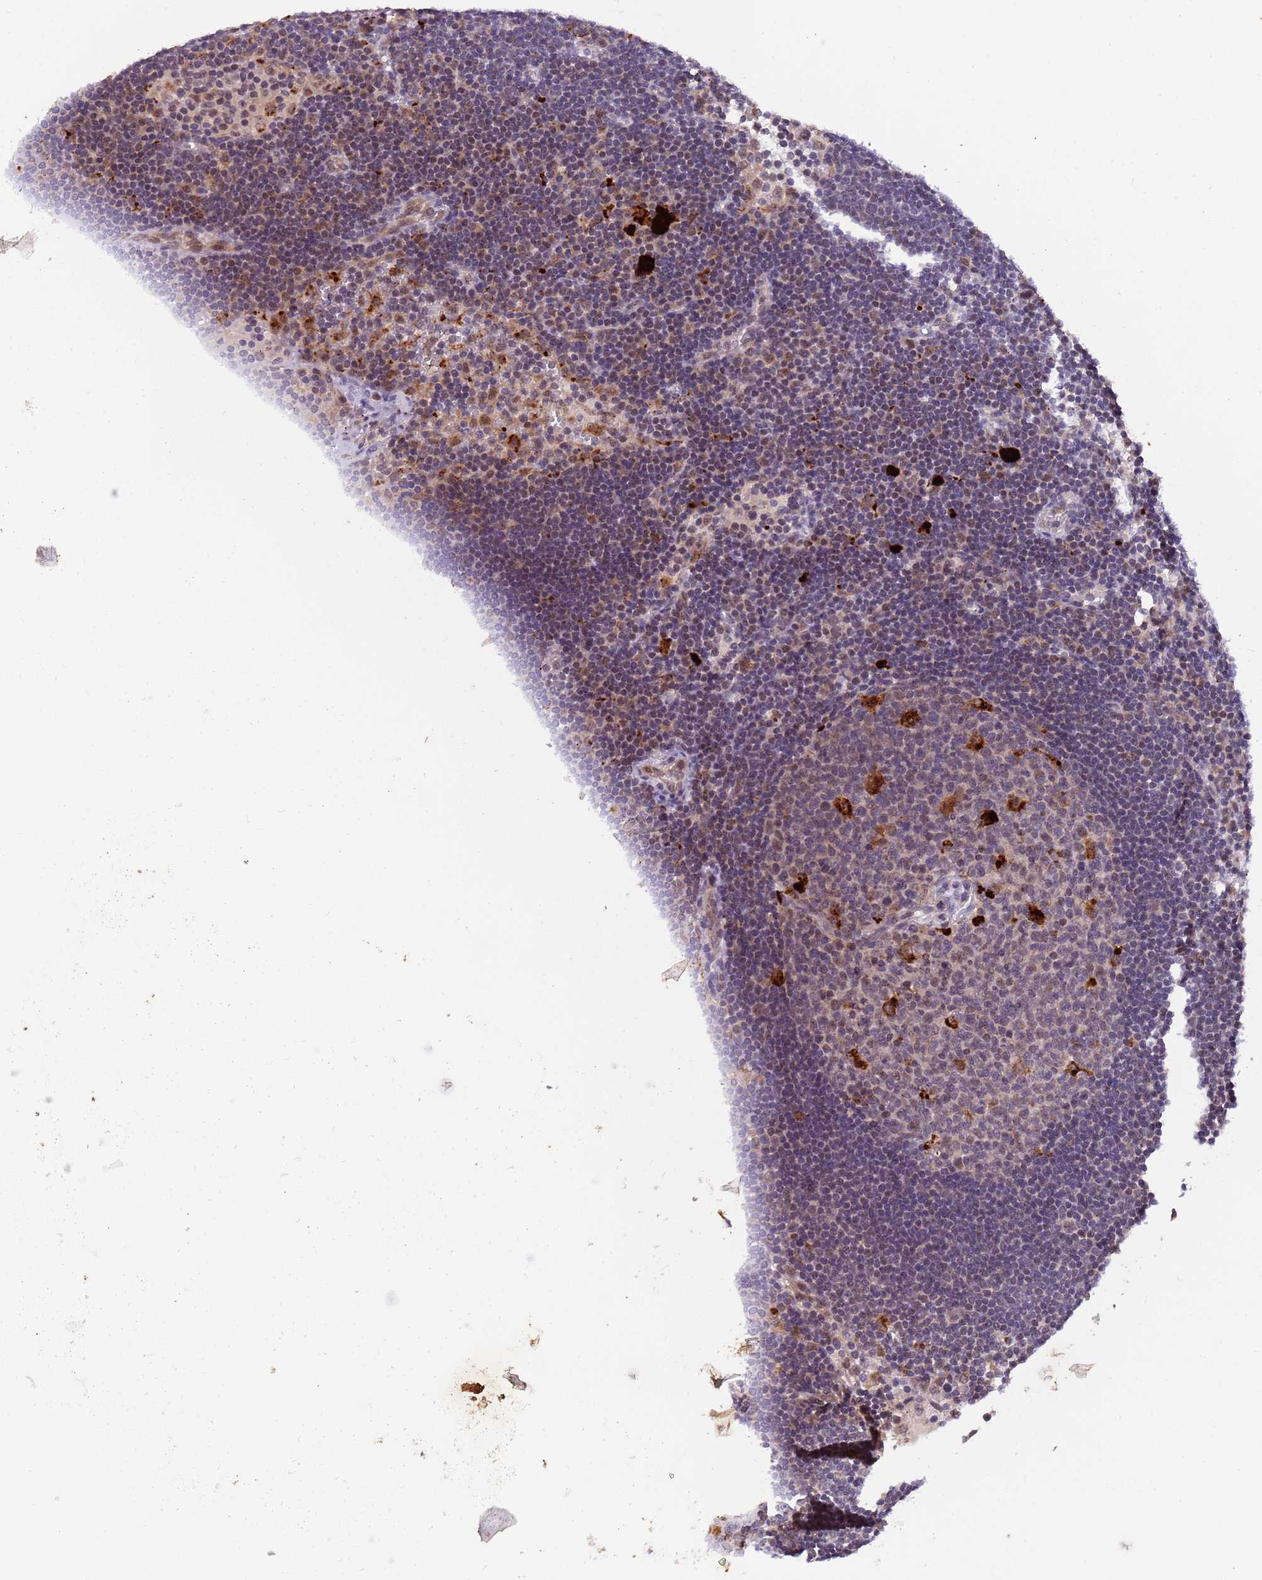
{"staining": {"intensity": "strong", "quantity": "<25%", "location": "cytoplasmic/membranous"}, "tissue": "lymph node", "cell_type": "Germinal center cells", "image_type": "normal", "snomed": [{"axis": "morphology", "description": "Normal tissue, NOS"}, {"axis": "topography", "description": "Lymph node"}], "caption": "A high-resolution micrograph shows immunohistochemistry staining of unremarkable lymph node, which displays strong cytoplasmic/membranous positivity in approximately <25% of germinal center cells.", "gene": "TRIM27", "patient": {"sex": "male", "age": 62}}